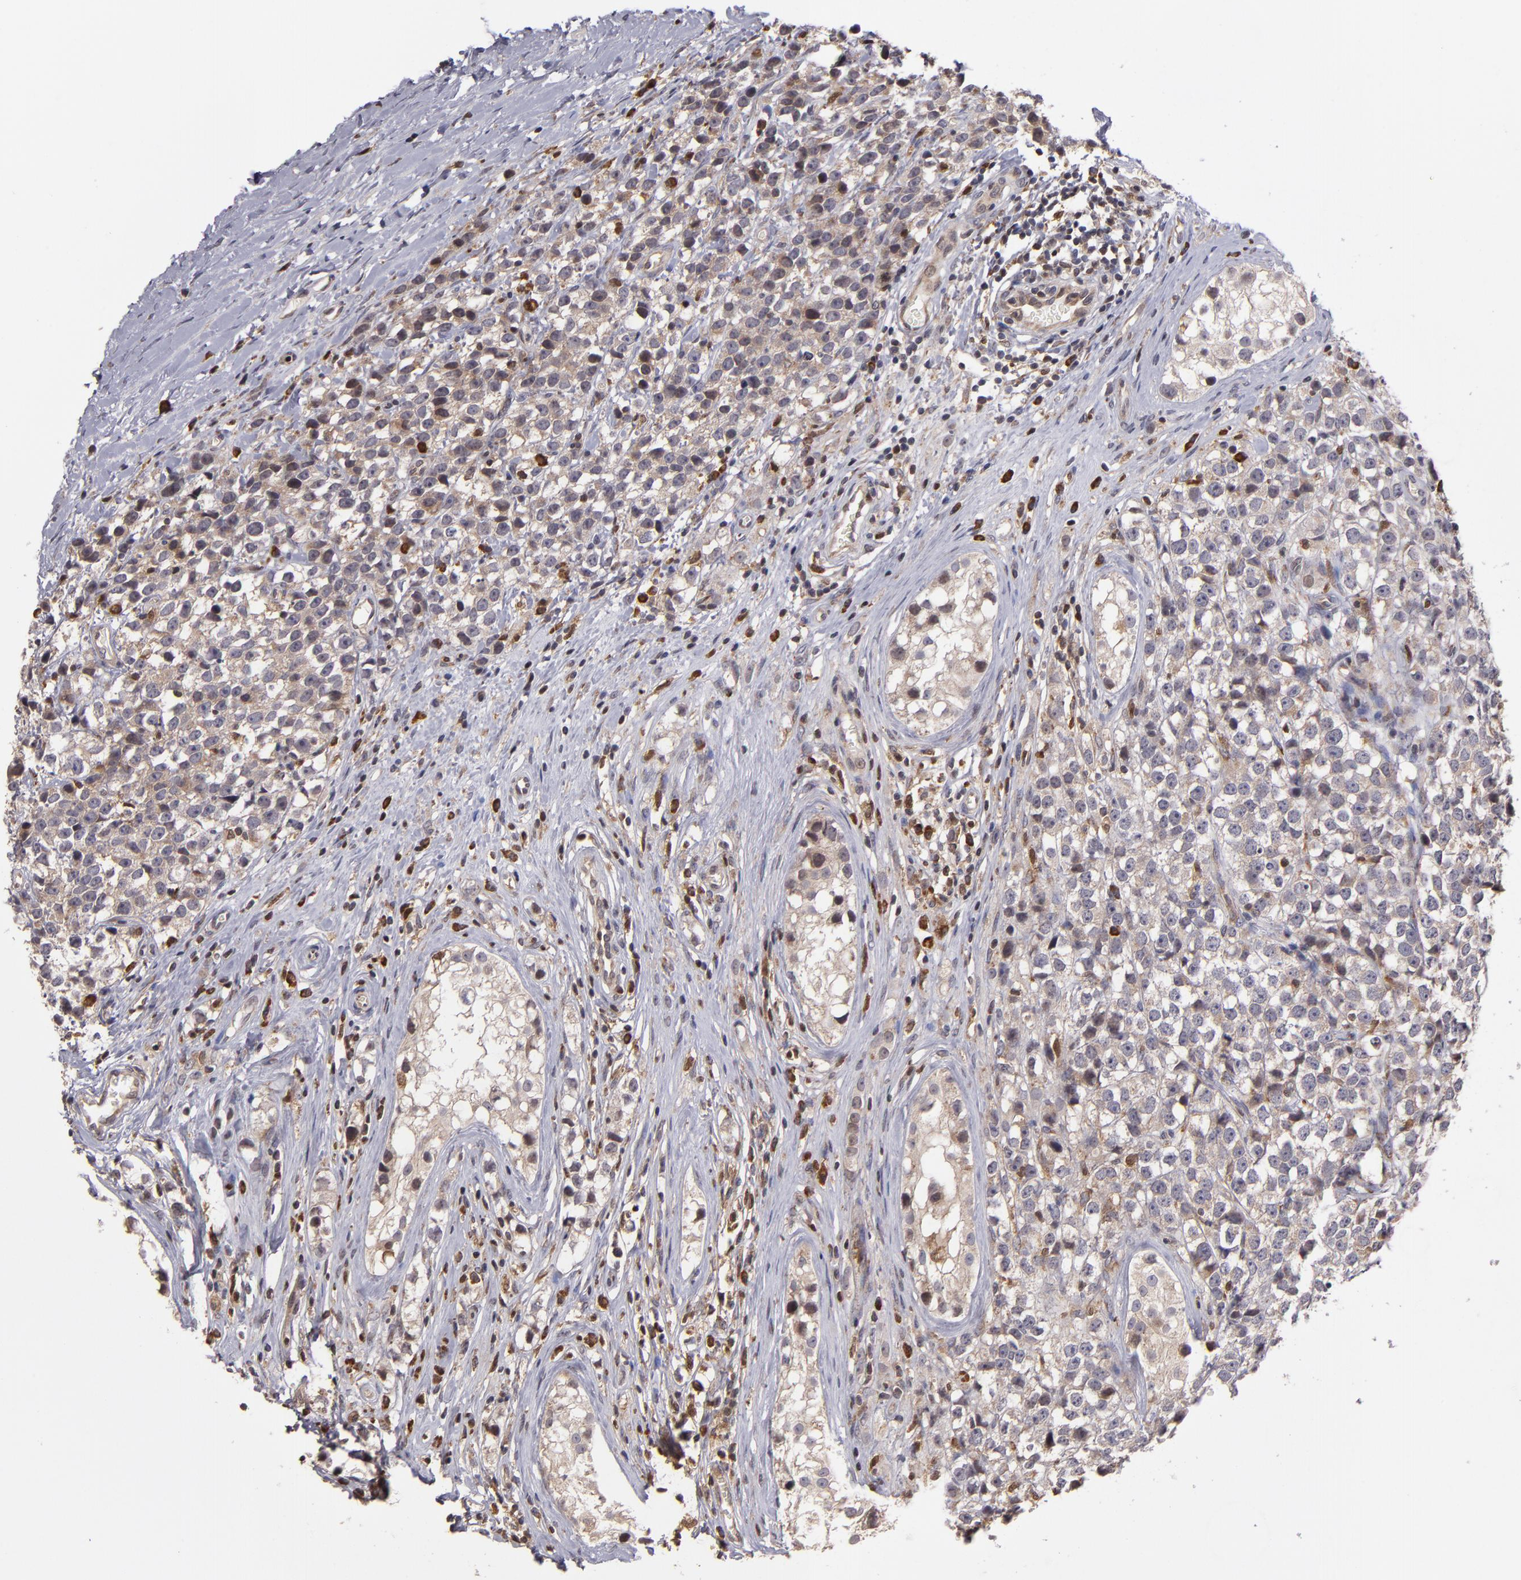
{"staining": {"intensity": "weak", "quantity": ">75%", "location": "cytoplasmic/membranous"}, "tissue": "testis cancer", "cell_type": "Tumor cells", "image_type": "cancer", "snomed": [{"axis": "morphology", "description": "Seminoma, NOS"}, {"axis": "topography", "description": "Testis"}], "caption": "High-magnification brightfield microscopy of testis seminoma stained with DAB (3,3'-diaminobenzidine) (brown) and counterstained with hematoxylin (blue). tumor cells exhibit weak cytoplasmic/membranous expression is identified in about>75% of cells.", "gene": "CASP1", "patient": {"sex": "male", "age": 25}}